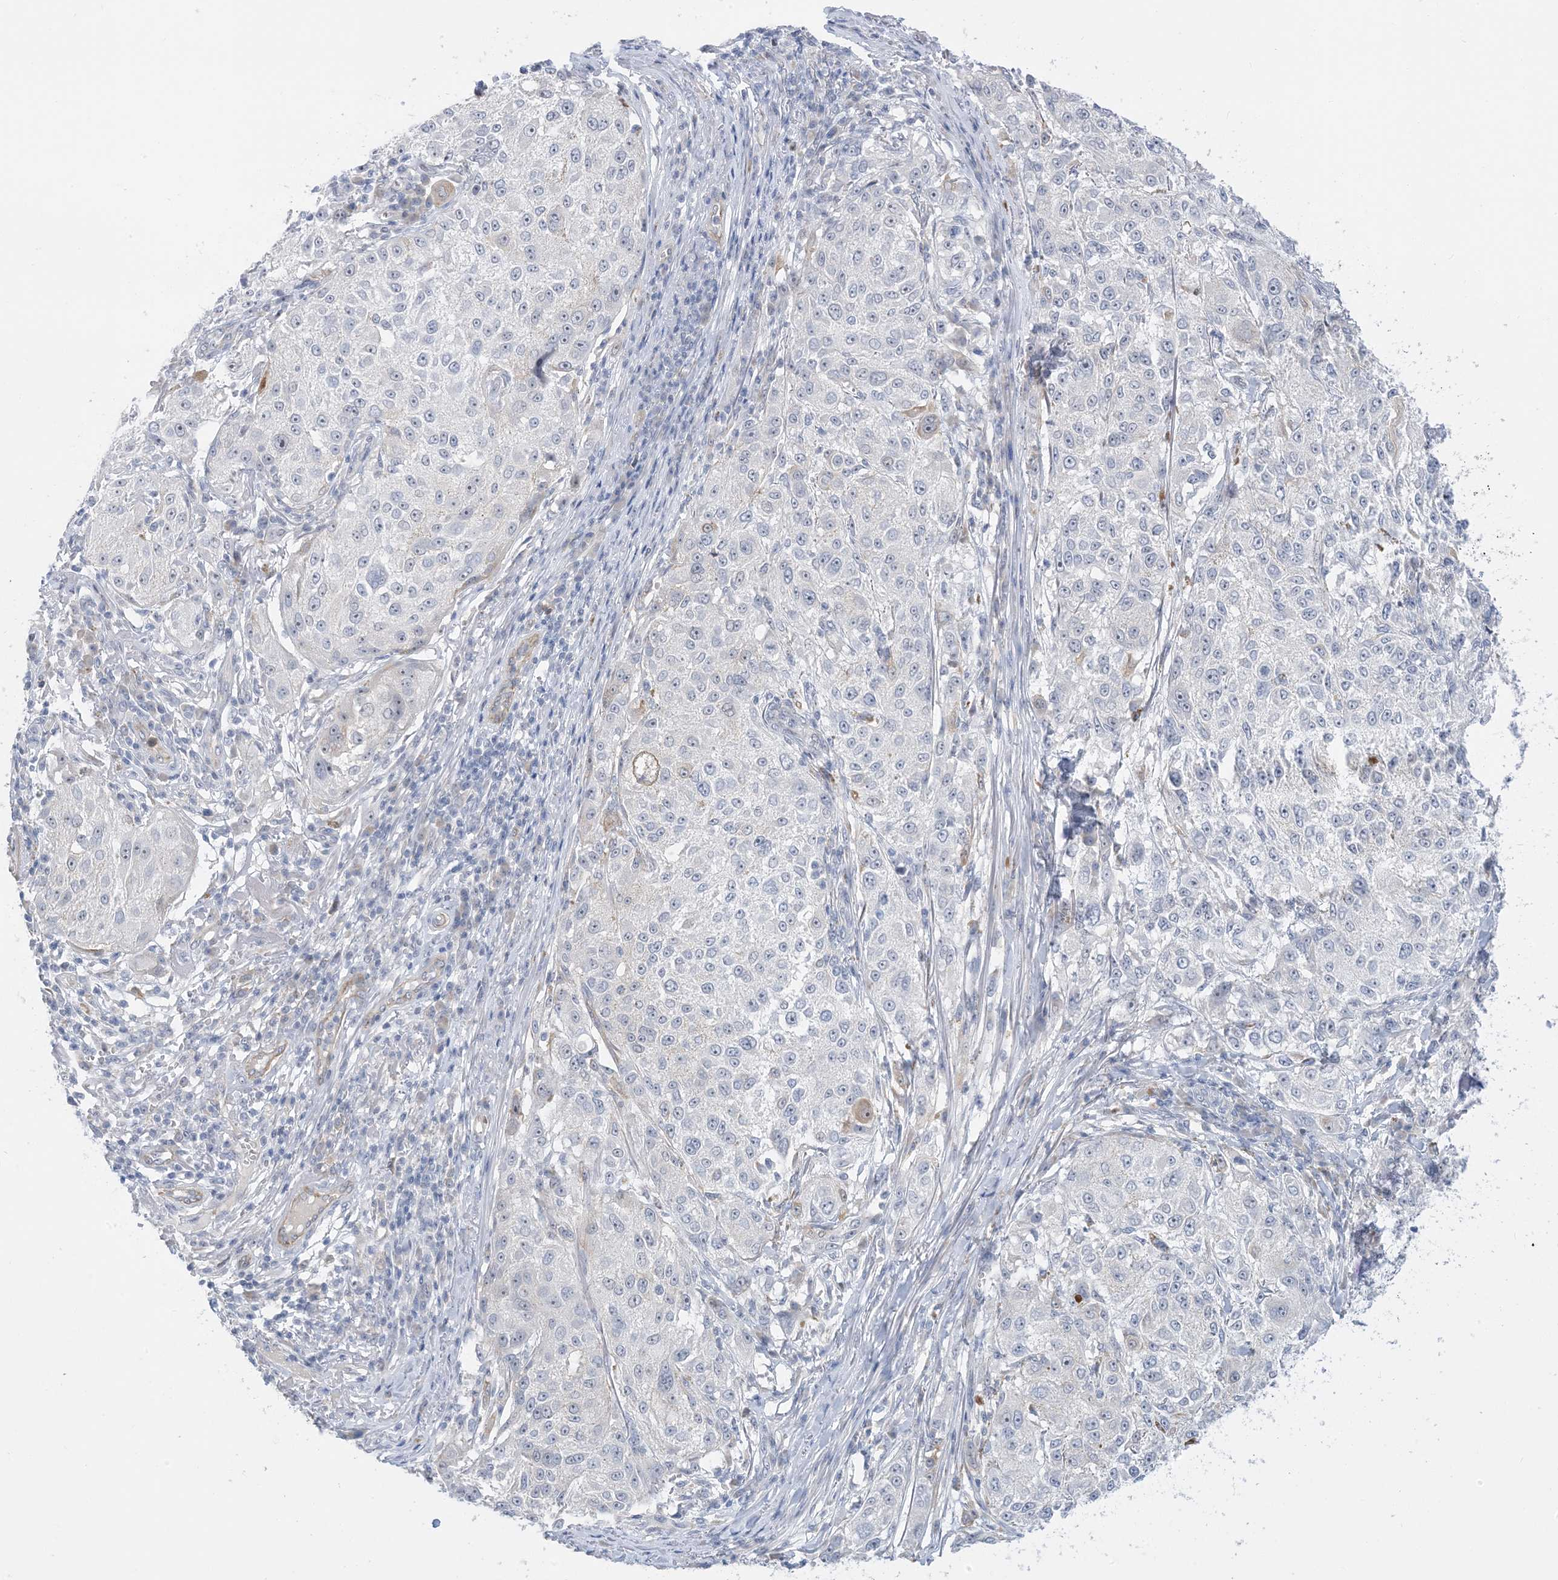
{"staining": {"intensity": "negative", "quantity": "none", "location": "none"}, "tissue": "melanoma", "cell_type": "Tumor cells", "image_type": "cancer", "snomed": [{"axis": "morphology", "description": "Necrosis, NOS"}, {"axis": "morphology", "description": "Malignant melanoma, NOS"}, {"axis": "topography", "description": "Skin"}], "caption": "Immunohistochemical staining of human malignant melanoma demonstrates no significant staining in tumor cells. Nuclei are stained in blue.", "gene": "IL36B", "patient": {"sex": "female", "age": 87}}